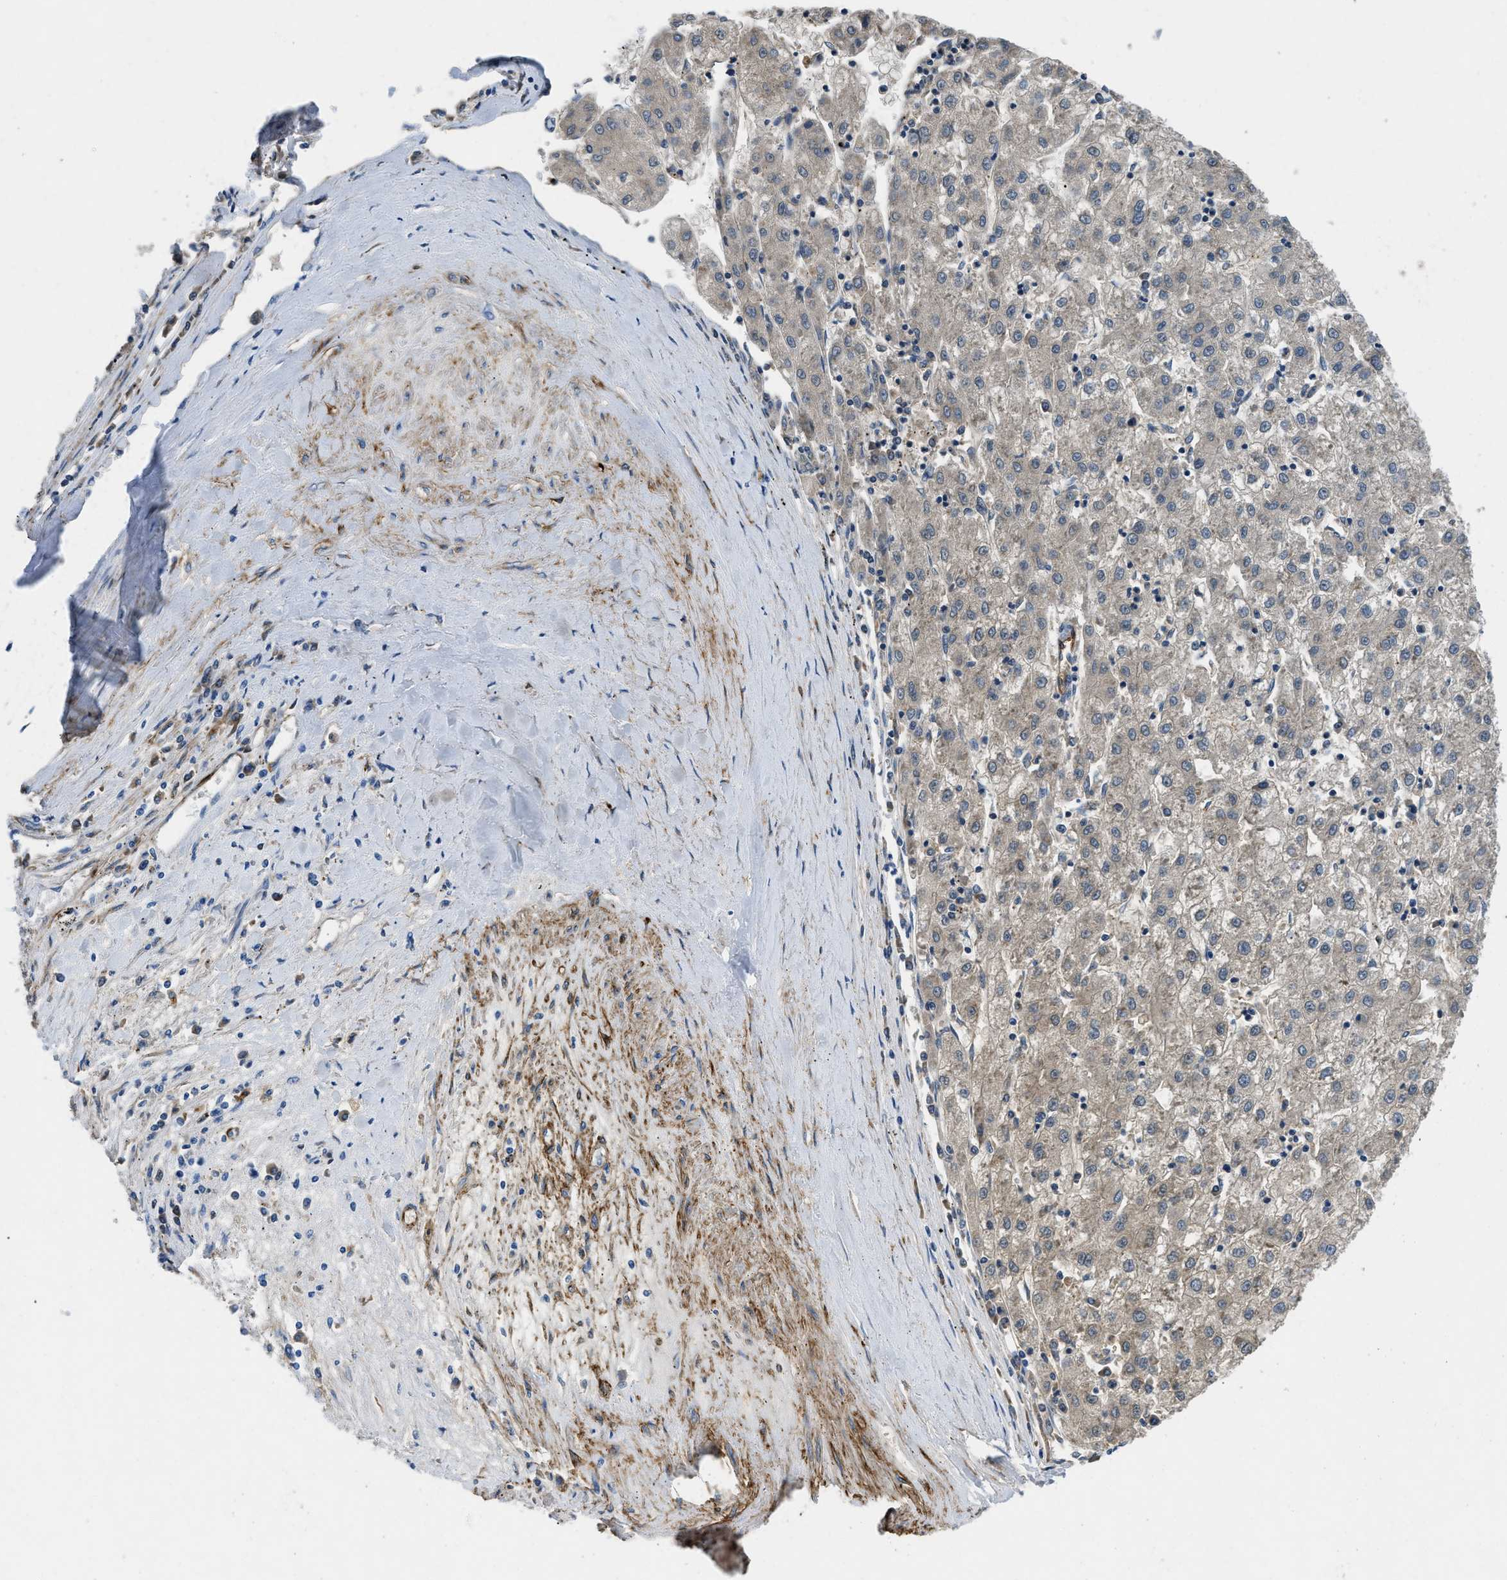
{"staining": {"intensity": "weak", "quantity": "<25%", "location": "cytoplasmic/membranous"}, "tissue": "liver cancer", "cell_type": "Tumor cells", "image_type": "cancer", "snomed": [{"axis": "morphology", "description": "Carcinoma, Hepatocellular, NOS"}, {"axis": "topography", "description": "Liver"}], "caption": "DAB immunohistochemical staining of human liver cancer shows no significant expression in tumor cells. (DAB IHC visualized using brightfield microscopy, high magnification).", "gene": "SPEG", "patient": {"sex": "male", "age": 72}}